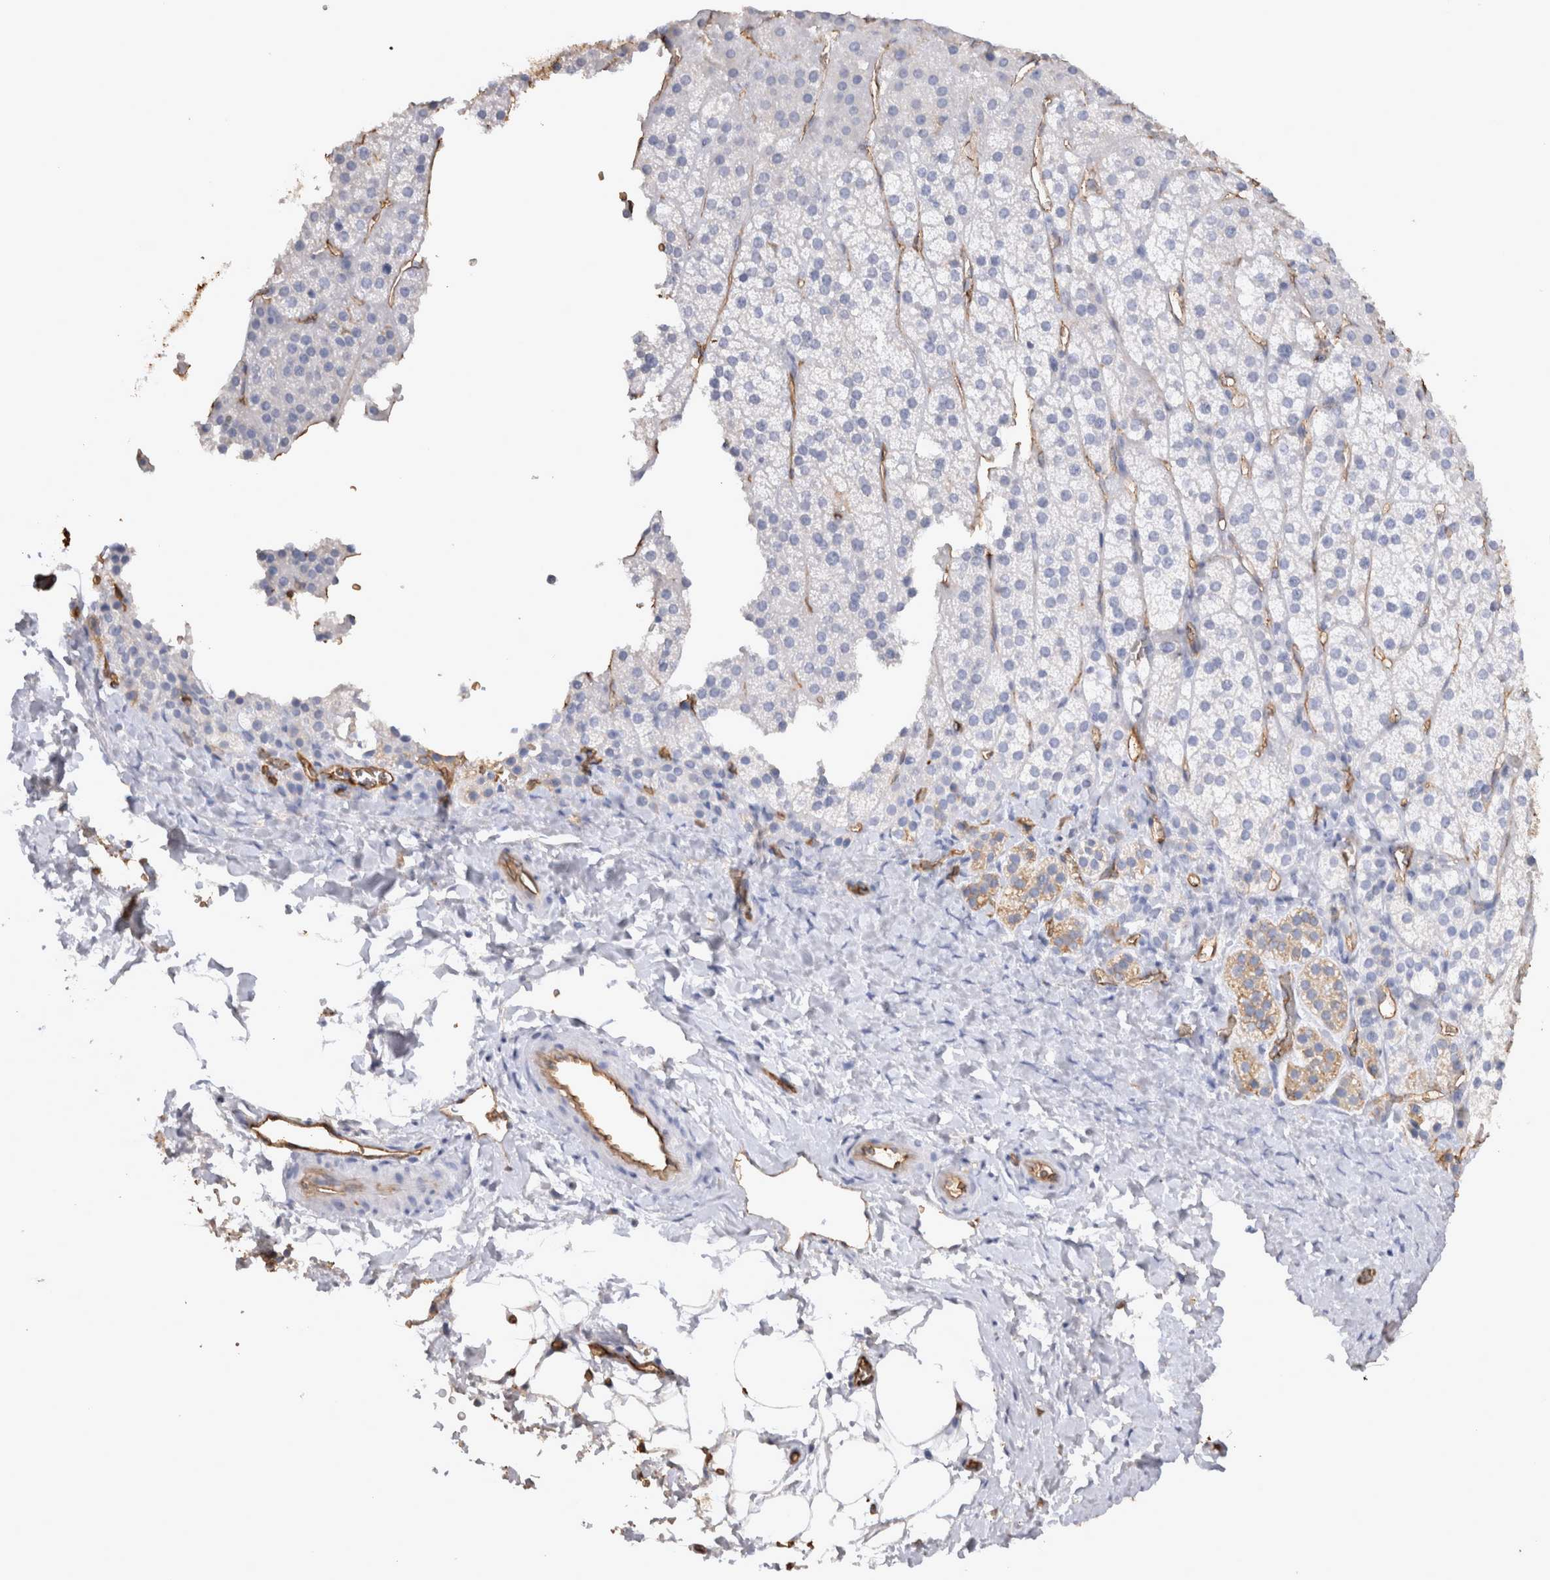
{"staining": {"intensity": "negative", "quantity": "none", "location": "none"}, "tissue": "adrenal gland", "cell_type": "Glandular cells", "image_type": "normal", "snomed": [{"axis": "morphology", "description": "Normal tissue, NOS"}, {"axis": "topography", "description": "Adrenal gland"}], "caption": "Immunohistochemistry histopathology image of unremarkable adrenal gland: adrenal gland stained with DAB demonstrates no significant protein expression in glandular cells.", "gene": "IL17RC", "patient": {"sex": "female", "age": 44}}